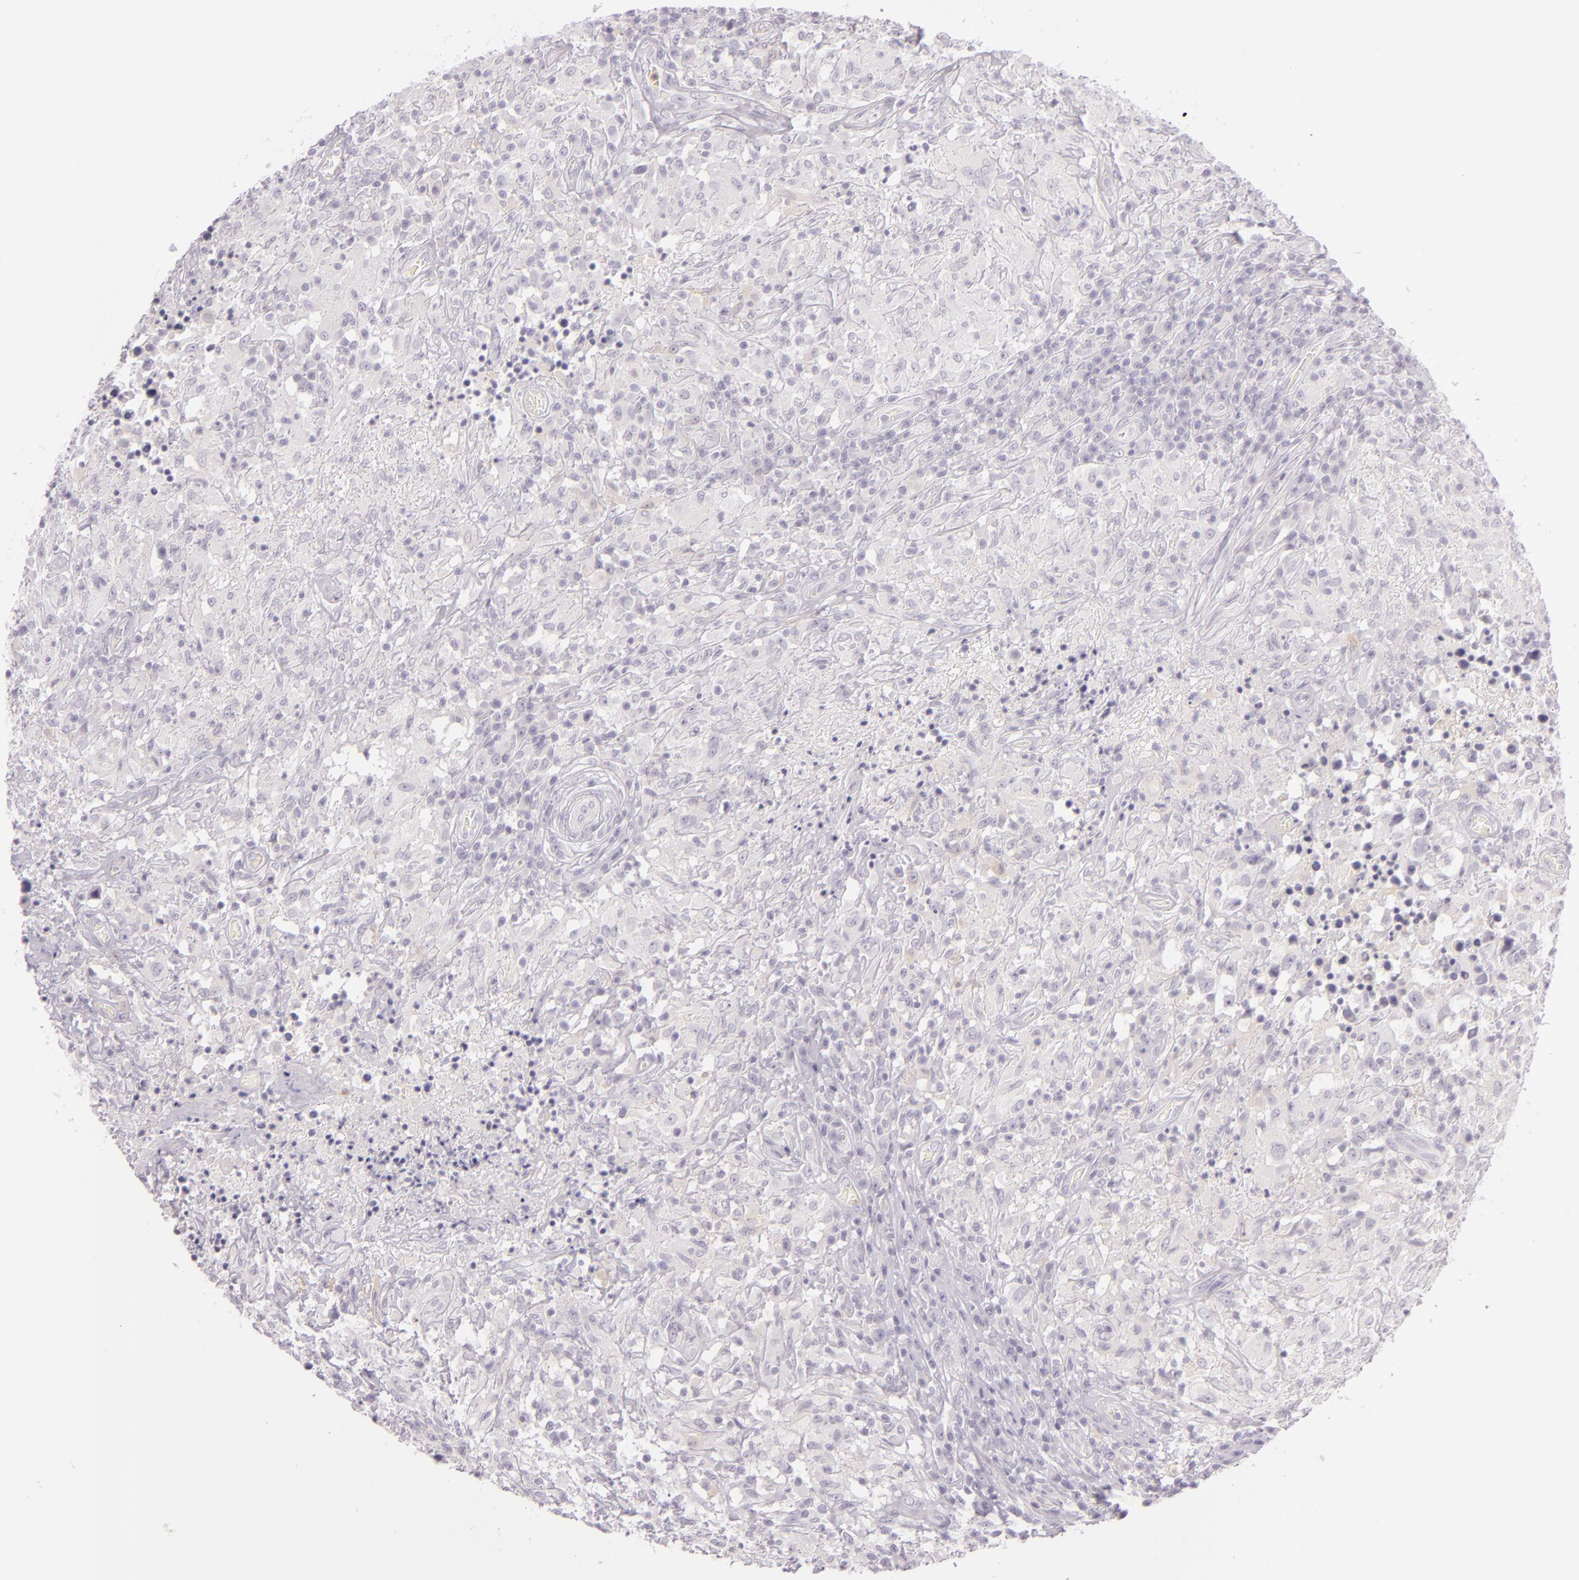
{"staining": {"intensity": "weak", "quantity": "<25%", "location": "cytoplasmic/membranous"}, "tissue": "testis cancer", "cell_type": "Tumor cells", "image_type": "cancer", "snomed": [{"axis": "morphology", "description": "Seminoma, NOS"}, {"axis": "topography", "description": "Testis"}], "caption": "DAB immunohistochemical staining of human testis seminoma exhibits no significant positivity in tumor cells.", "gene": "CBS", "patient": {"sex": "male", "age": 34}}